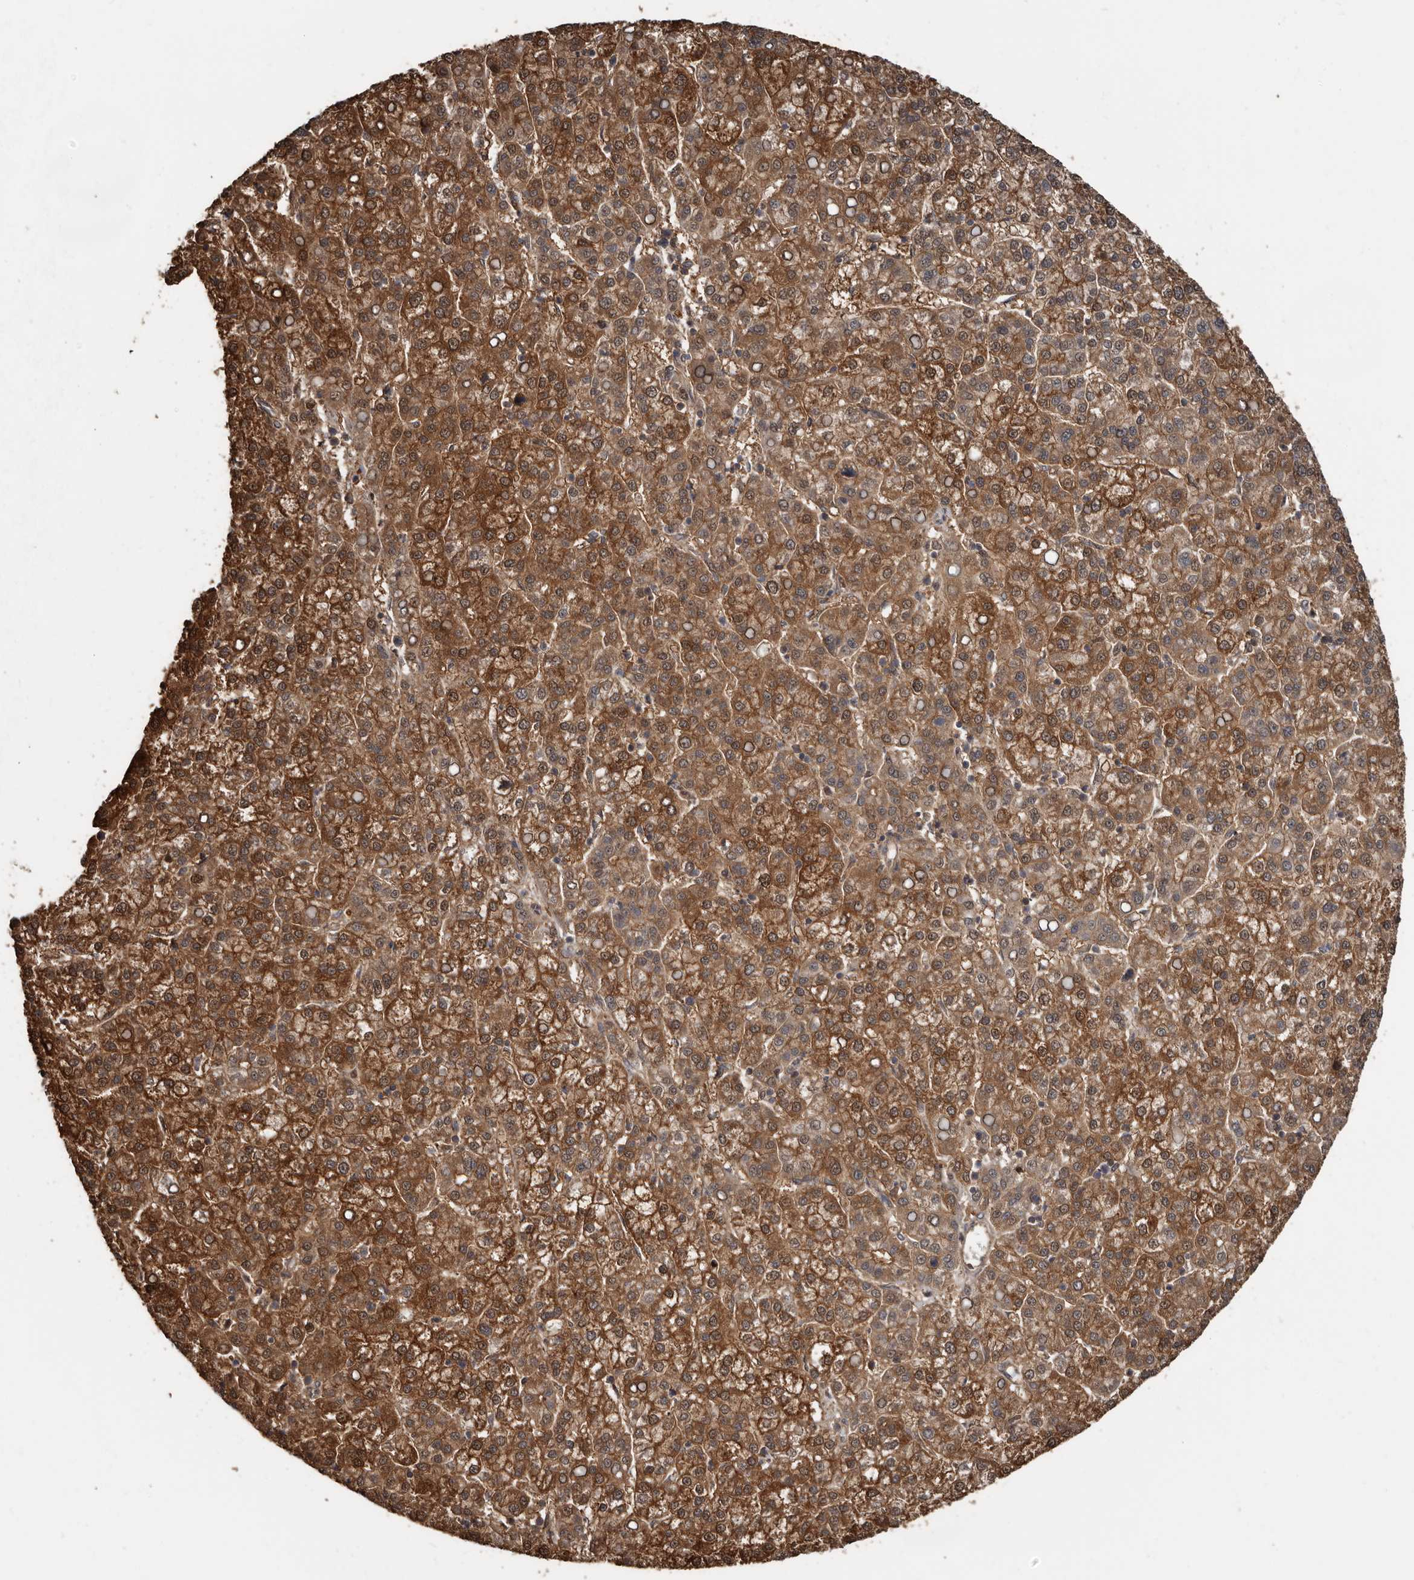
{"staining": {"intensity": "moderate", "quantity": ">75%", "location": "cytoplasmic/membranous"}, "tissue": "liver cancer", "cell_type": "Tumor cells", "image_type": "cancer", "snomed": [{"axis": "morphology", "description": "Carcinoma, Hepatocellular, NOS"}, {"axis": "topography", "description": "Liver"}], "caption": "Tumor cells show moderate cytoplasmic/membranous expression in about >75% of cells in liver hepatocellular carcinoma. The staining was performed using DAB to visualize the protein expression in brown, while the nuclei were stained in blue with hematoxylin (Magnification: 20x).", "gene": "EXOC3L1", "patient": {"sex": "female", "age": 58}}